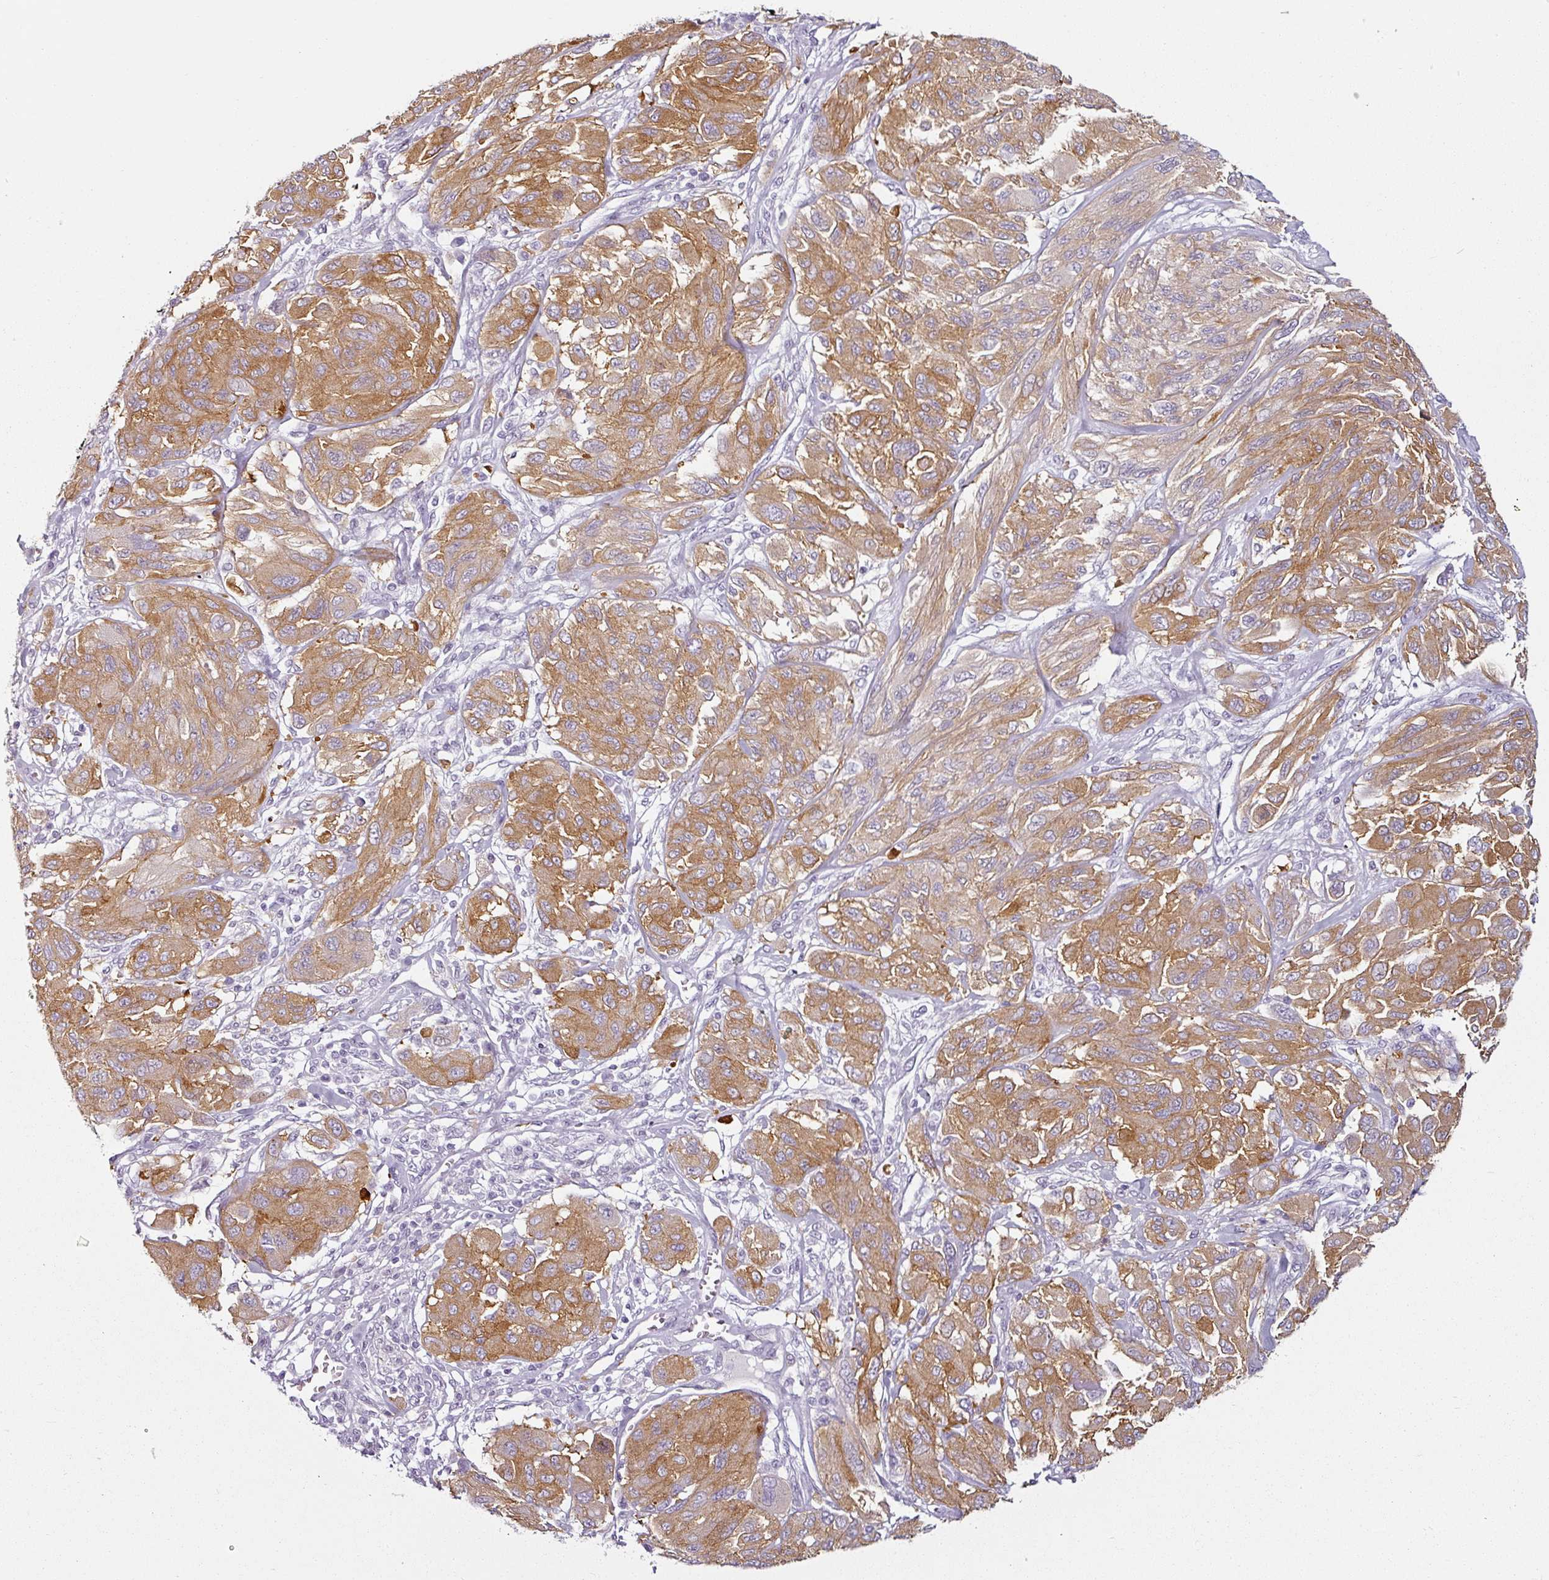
{"staining": {"intensity": "moderate", "quantity": ">75%", "location": "cytoplasmic/membranous"}, "tissue": "melanoma", "cell_type": "Tumor cells", "image_type": "cancer", "snomed": [{"axis": "morphology", "description": "Malignant melanoma, NOS"}, {"axis": "topography", "description": "Skin"}], "caption": "Brown immunohistochemical staining in malignant melanoma exhibits moderate cytoplasmic/membranous expression in approximately >75% of tumor cells.", "gene": "CAP2", "patient": {"sex": "female", "age": 91}}